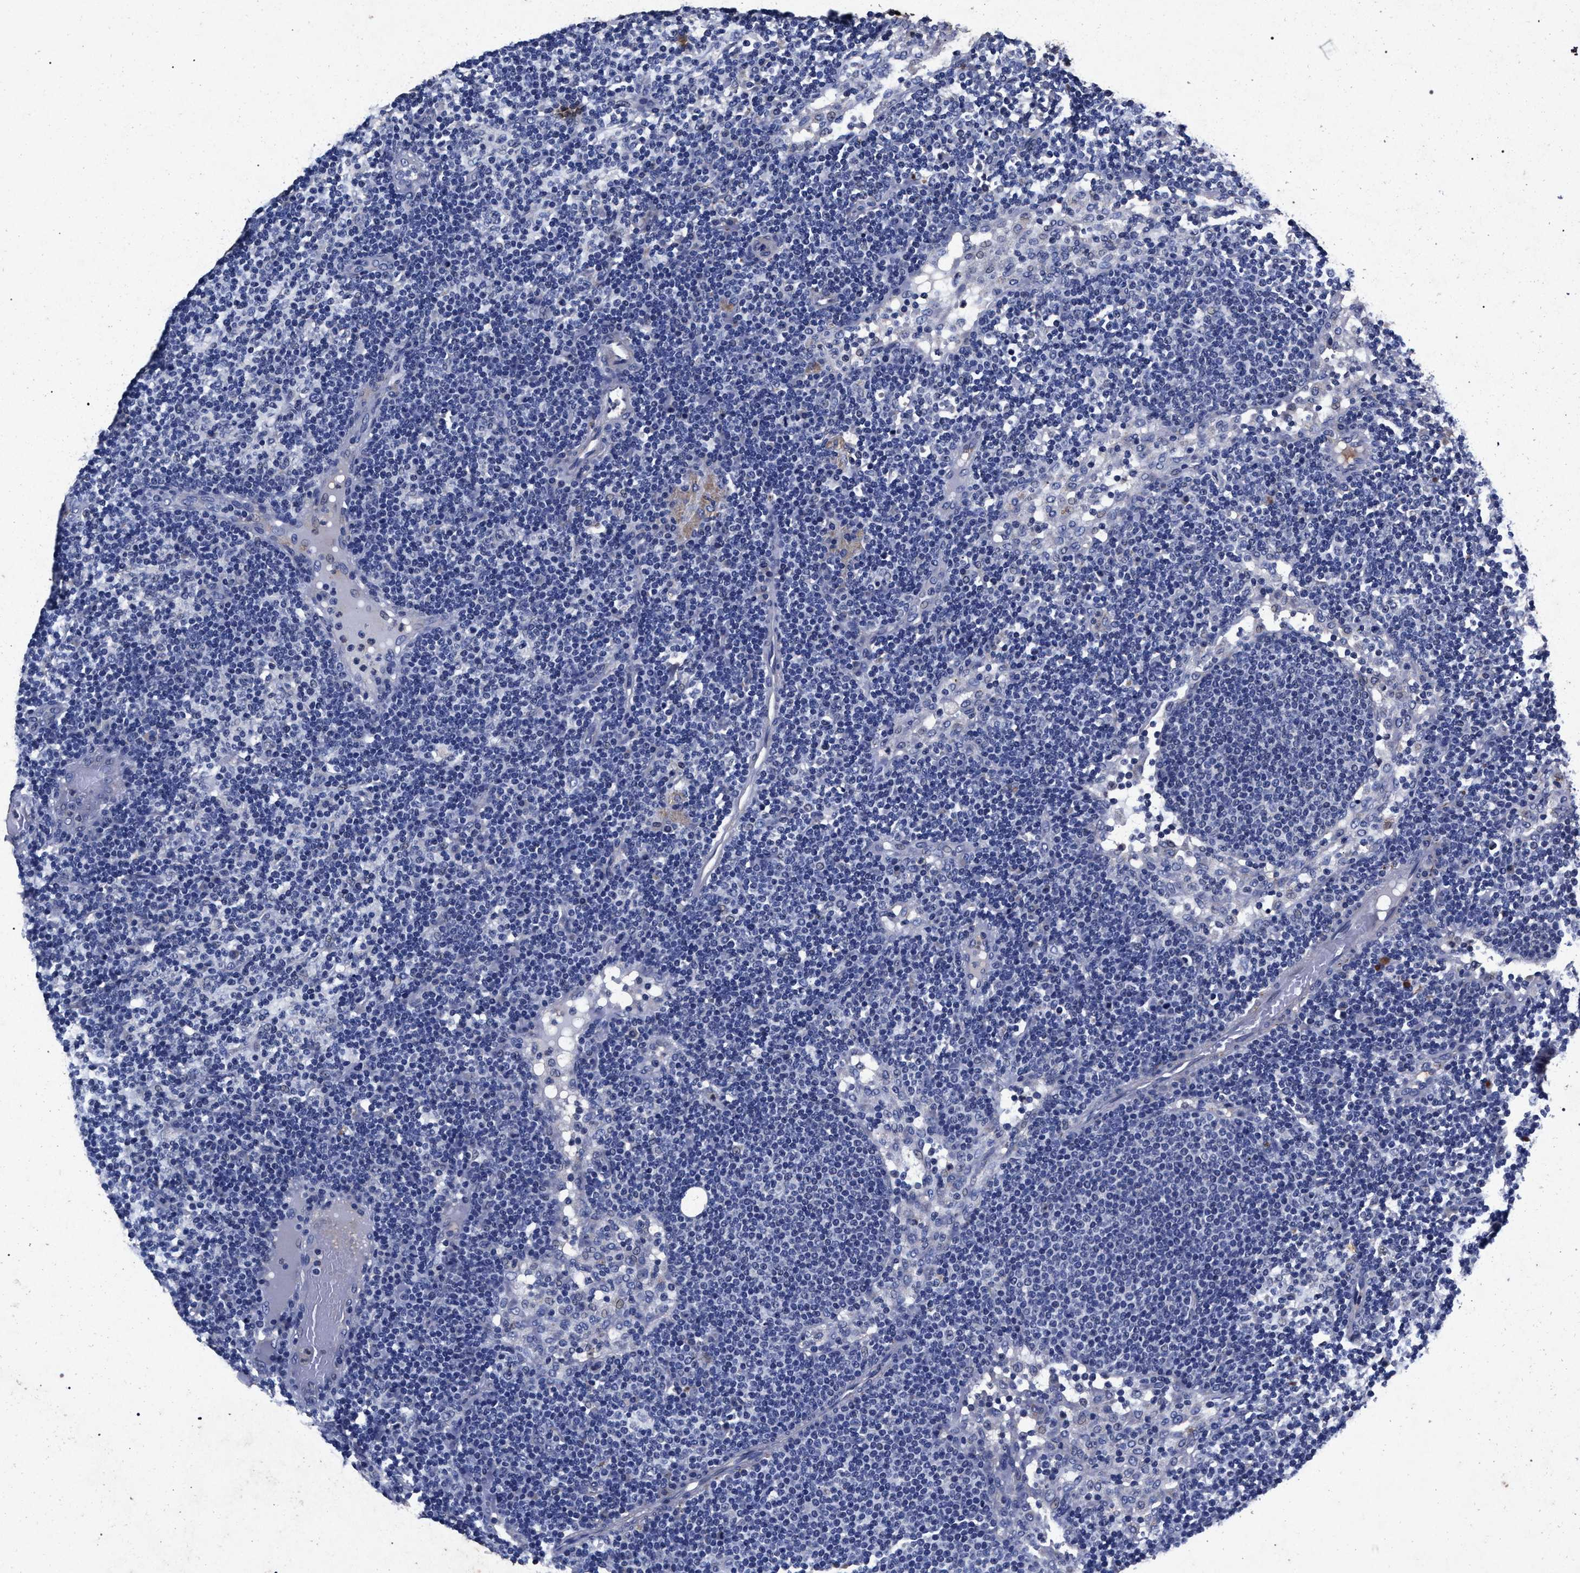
{"staining": {"intensity": "negative", "quantity": "none", "location": "none"}, "tissue": "lymph node", "cell_type": "Germinal center cells", "image_type": "normal", "snomed": [{"axis": "morphology", "description": "Normal tissue, NOS"}, {"axis": "morphology", "description": "Carcinoid, malignant, NOS"}, {"axis": "topography", "description": "Lymph node"}], "caption": "This is a histopathology image of immunohistochemistry staining of normal lymph node, which shows no expression in germinal center cells. (IHC, brightfield microscopy, high magnification).", "gene": "ATP1A2", "patient": {"sex": "male", "age": 47}}